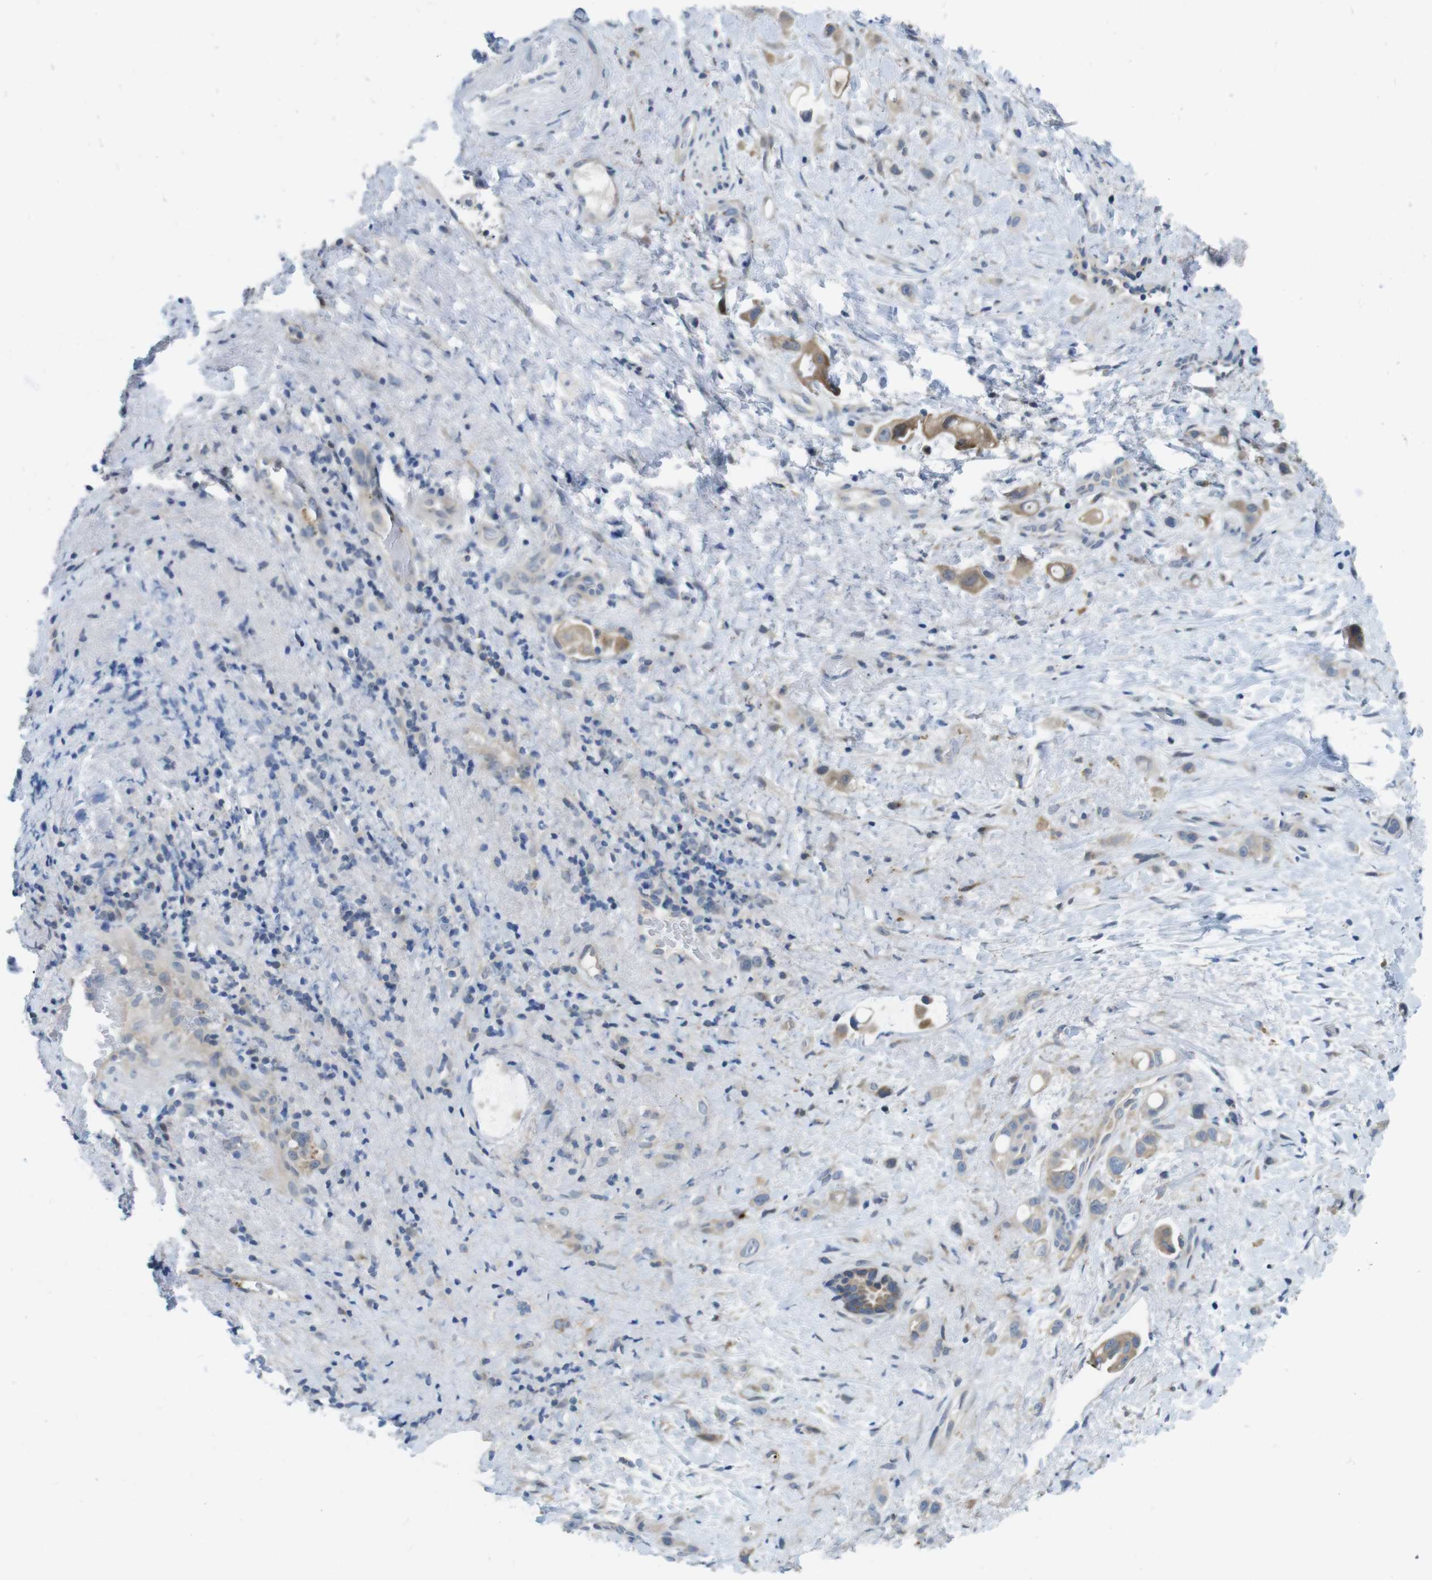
{"staining": {"intensity": "moderate", "quantity": ">75%", "location": "cytoplasmic/membranous"}, "tissue": "liver cancer", "cell_type": "Tumor cells", "image_type": "cancer", "snomed": [{"axis": "morphology", "description": "Cholangiocarcinoma"}, {"axis": "topography", "description": "Liver"}], "caption": "Protein expression analysis of liver cancer demonstrates moderate cytoplasmic/membranous staining in about >75% of tumor cells. The staining is performed using DAB brown chromogen to label protein expression. The nuclei are counter-stained blue using hematoxylin.", "gene": "CASP2", "patient": {"sex": "female", "age": 65}}